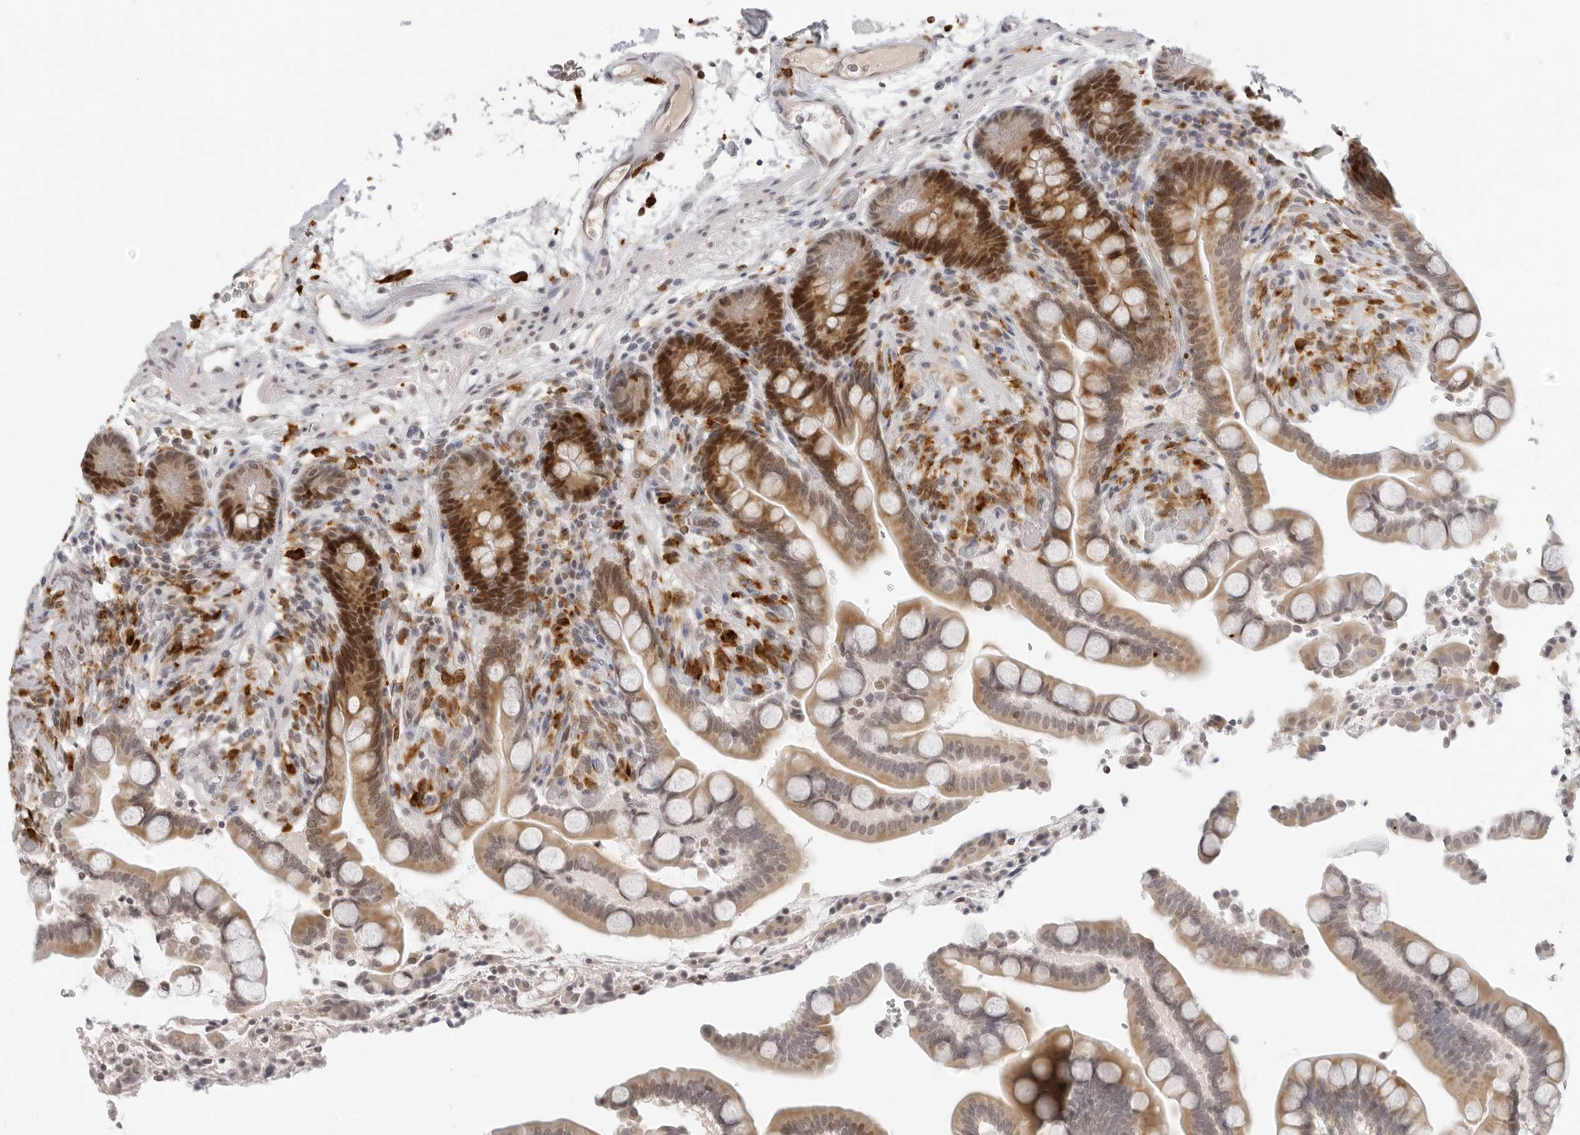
{"staining": {"intensity": "negative", "quantity": "none", "location": "none"}, "tissue": "colon", "cell_type": "Endothelial cells", "image_type": "normal", "snomed": [{"axis": "morphology", "description": "Normal tissue, NOS"}, {"axis": "topography", "description": "Colon"}], "caption": "DAB (3,3'-diaminobenzidine) immunohistochemical staining of benign colon exhibits no significant expression in endothelial cells.", "gene": "MSH6", "patient": {"sex": "male", "age": 73}}